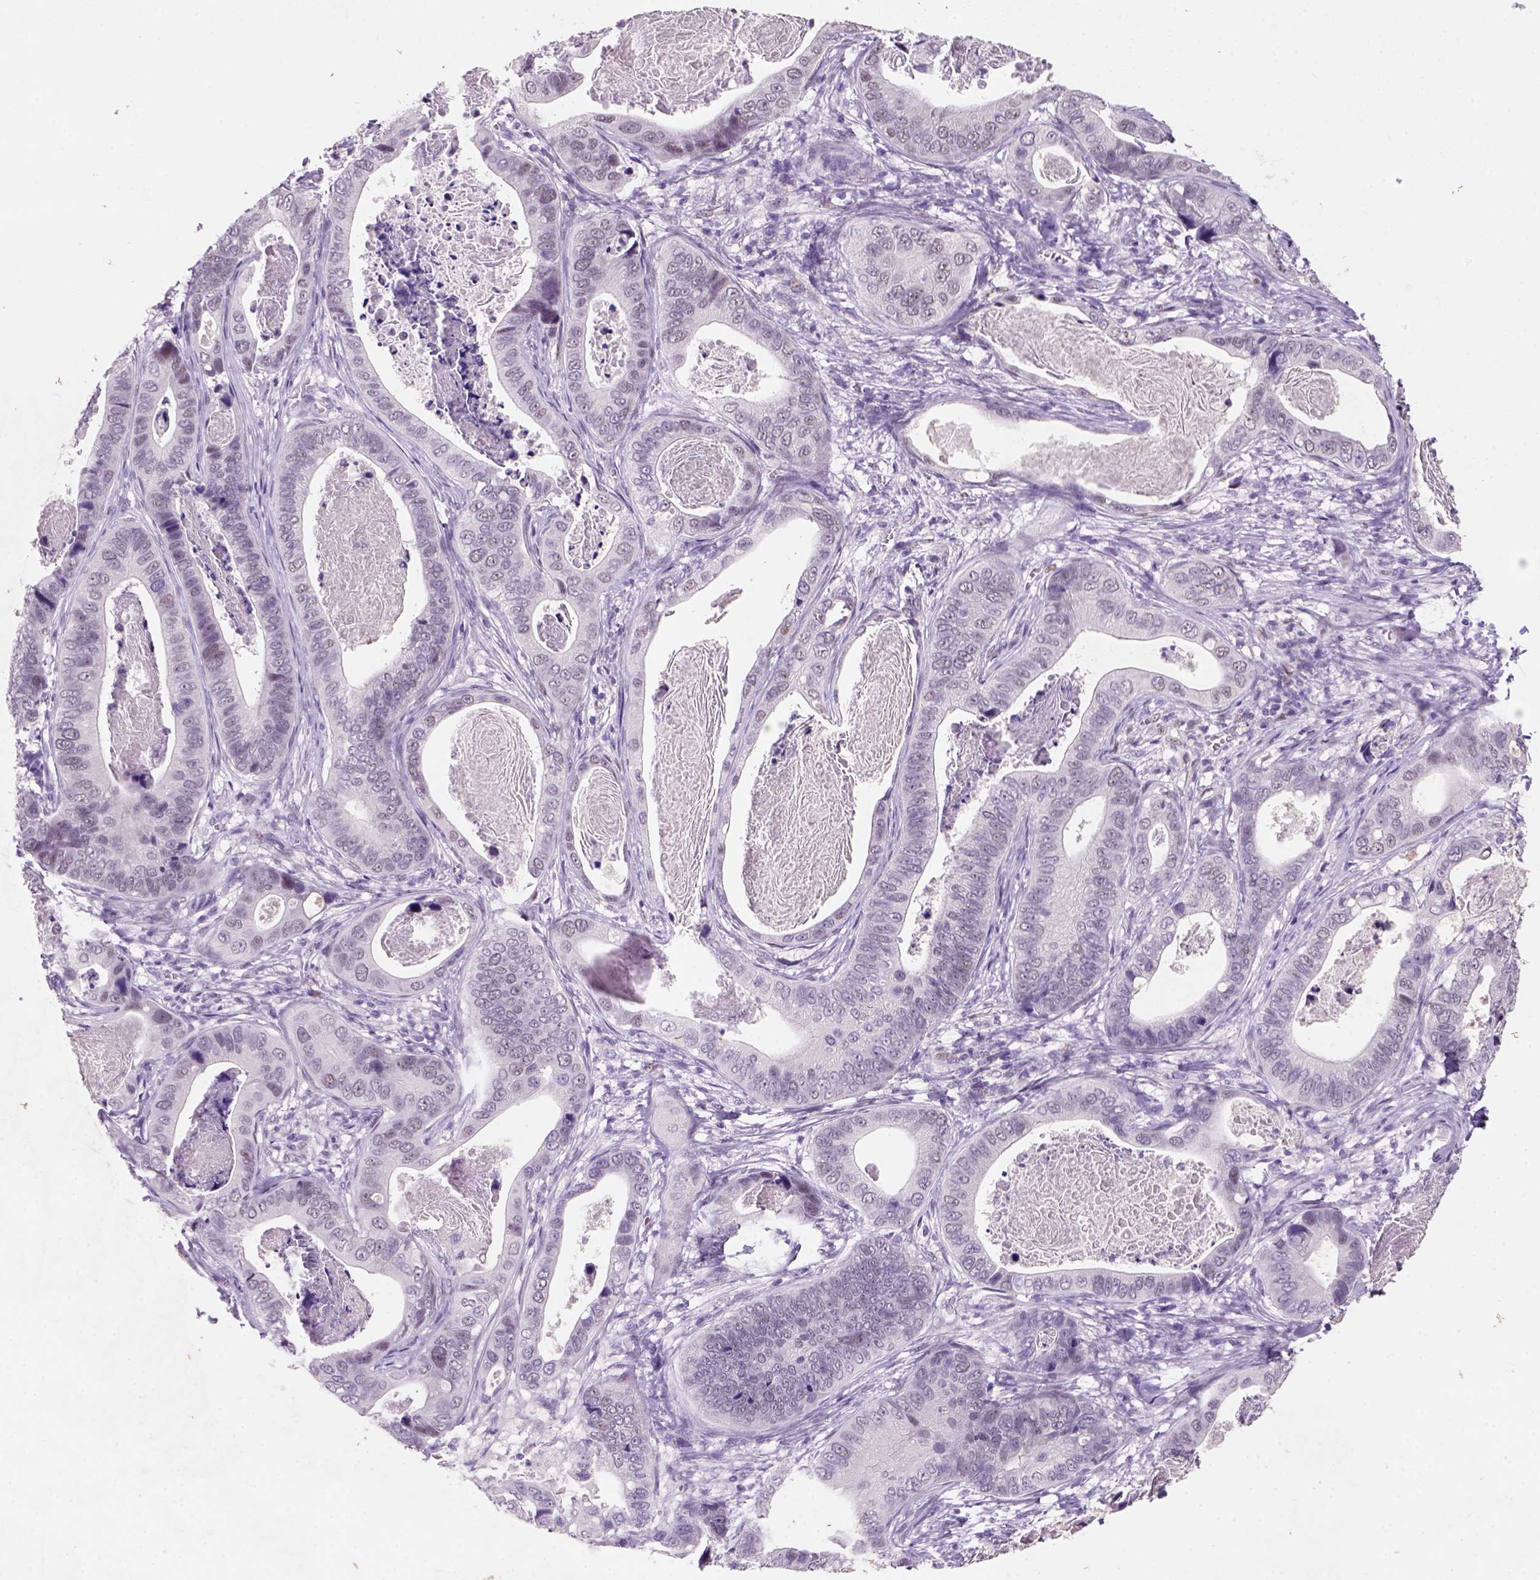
{"staining": {"intensity": "negative", "quantity": "none", "location": "none"}, "tissue": "stomach cancer", "cell_type": "Tumor cells", "image_type": "cancer", "snomed": [{"axis": "morphology", "description": "Adenocarcinoma, NOS"}, {"axis": "topography", "description": "Stomach"}], "caption": "The image reveals no staining of tumor cells in stomach cancer.", "gene": "ZMAT4", "patient": {"sex": "male", "age": 84}}